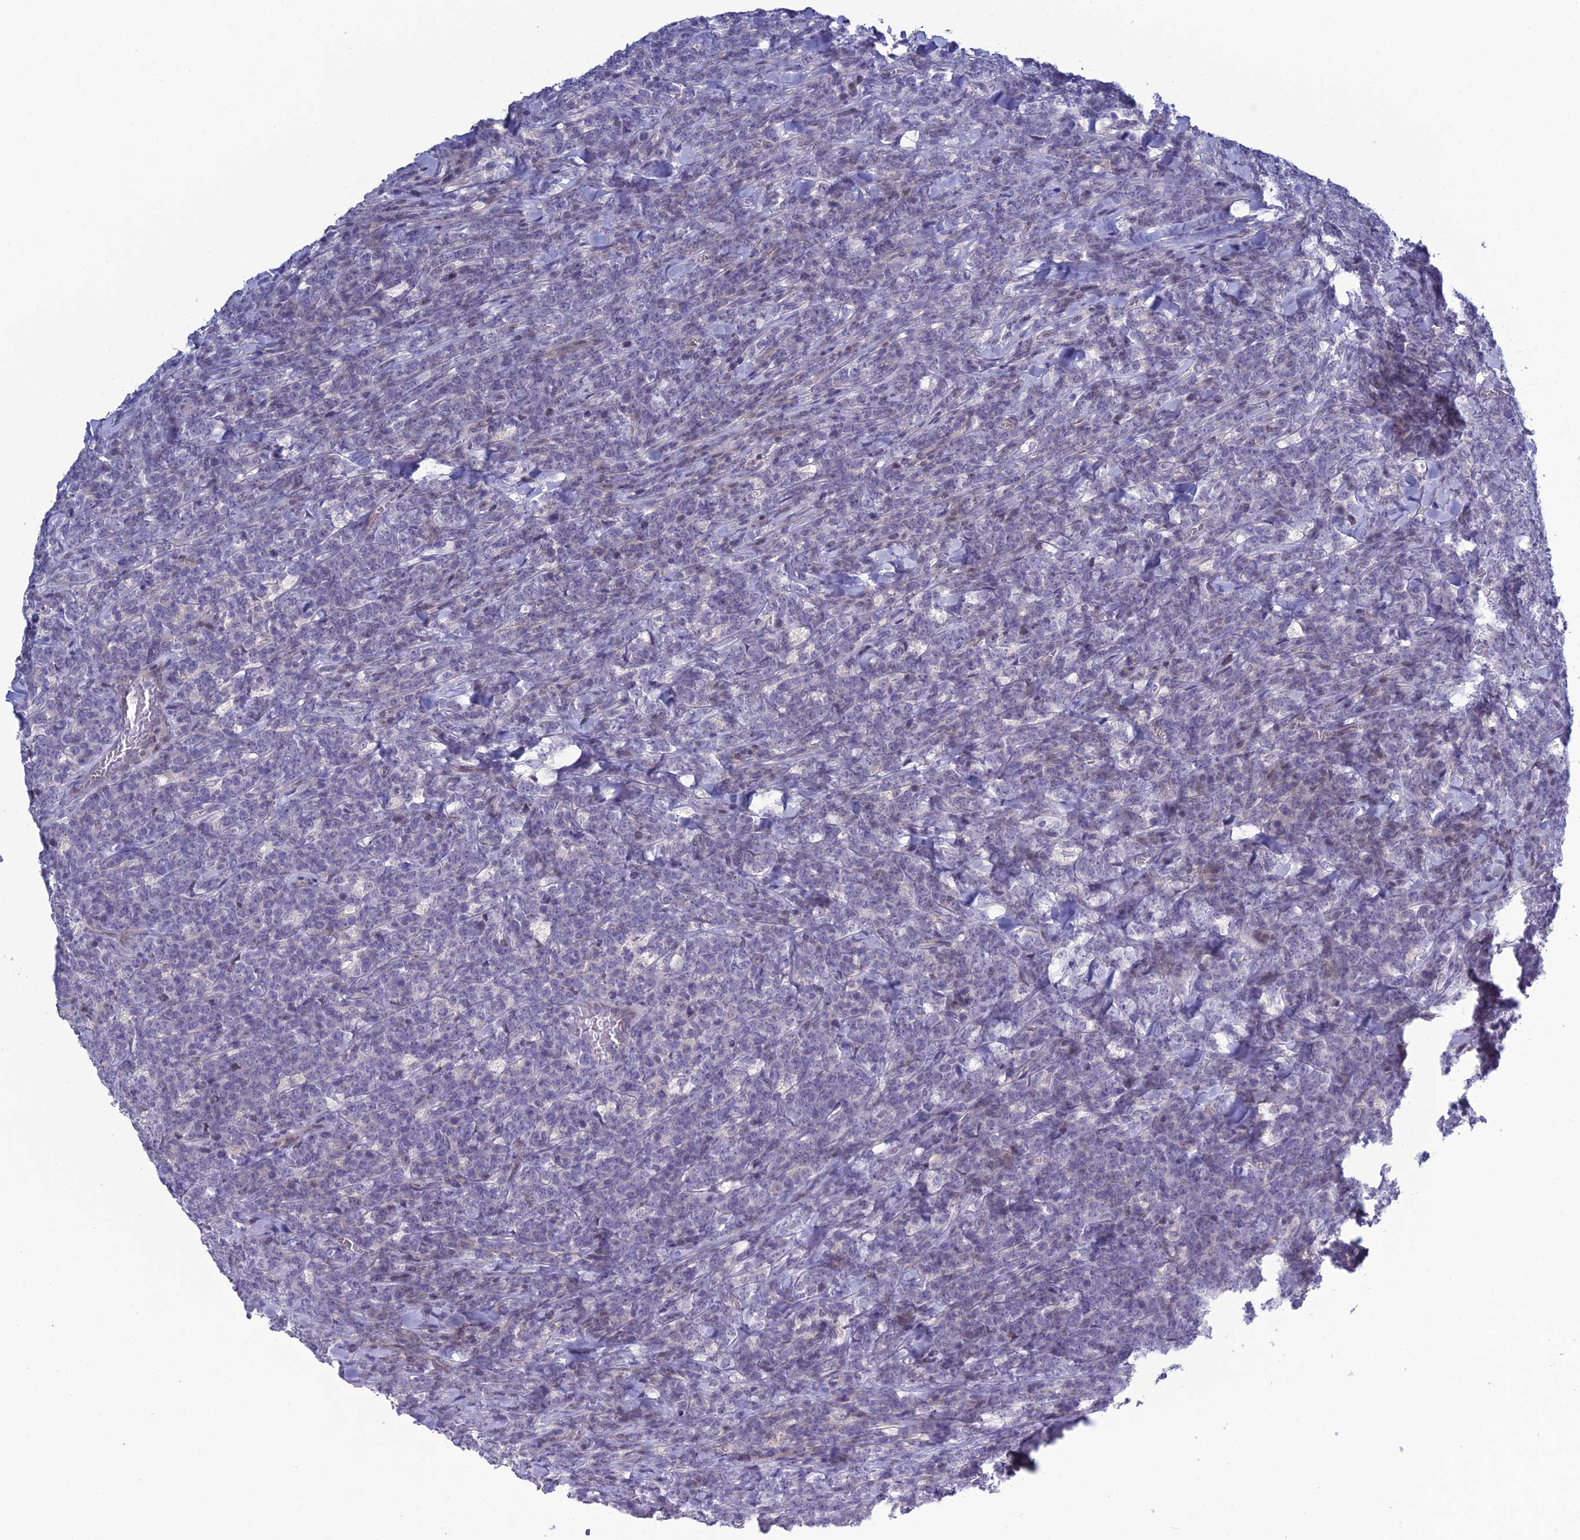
{"staining": {"intensity": "negative", "quantity": "none", "location": "none"}, "tissue": "lymphoma", "cell_type": "Tumor cells", "image_type": "cancer", "snomed": [{"axis": "morphology", "description": "Malignant lymphoma, non-Hodgkin's type, High grade"}, {"axis": "topography", "description": "Small intestine"}], "caption": "A histopathology image of lymphoma stained for a protein reveals no brown staining in tumor cells. (DAB immunohistochemistry, high magnification).", "gene": "LZTS2", "patient": {"sex": "male", "age": 8}}